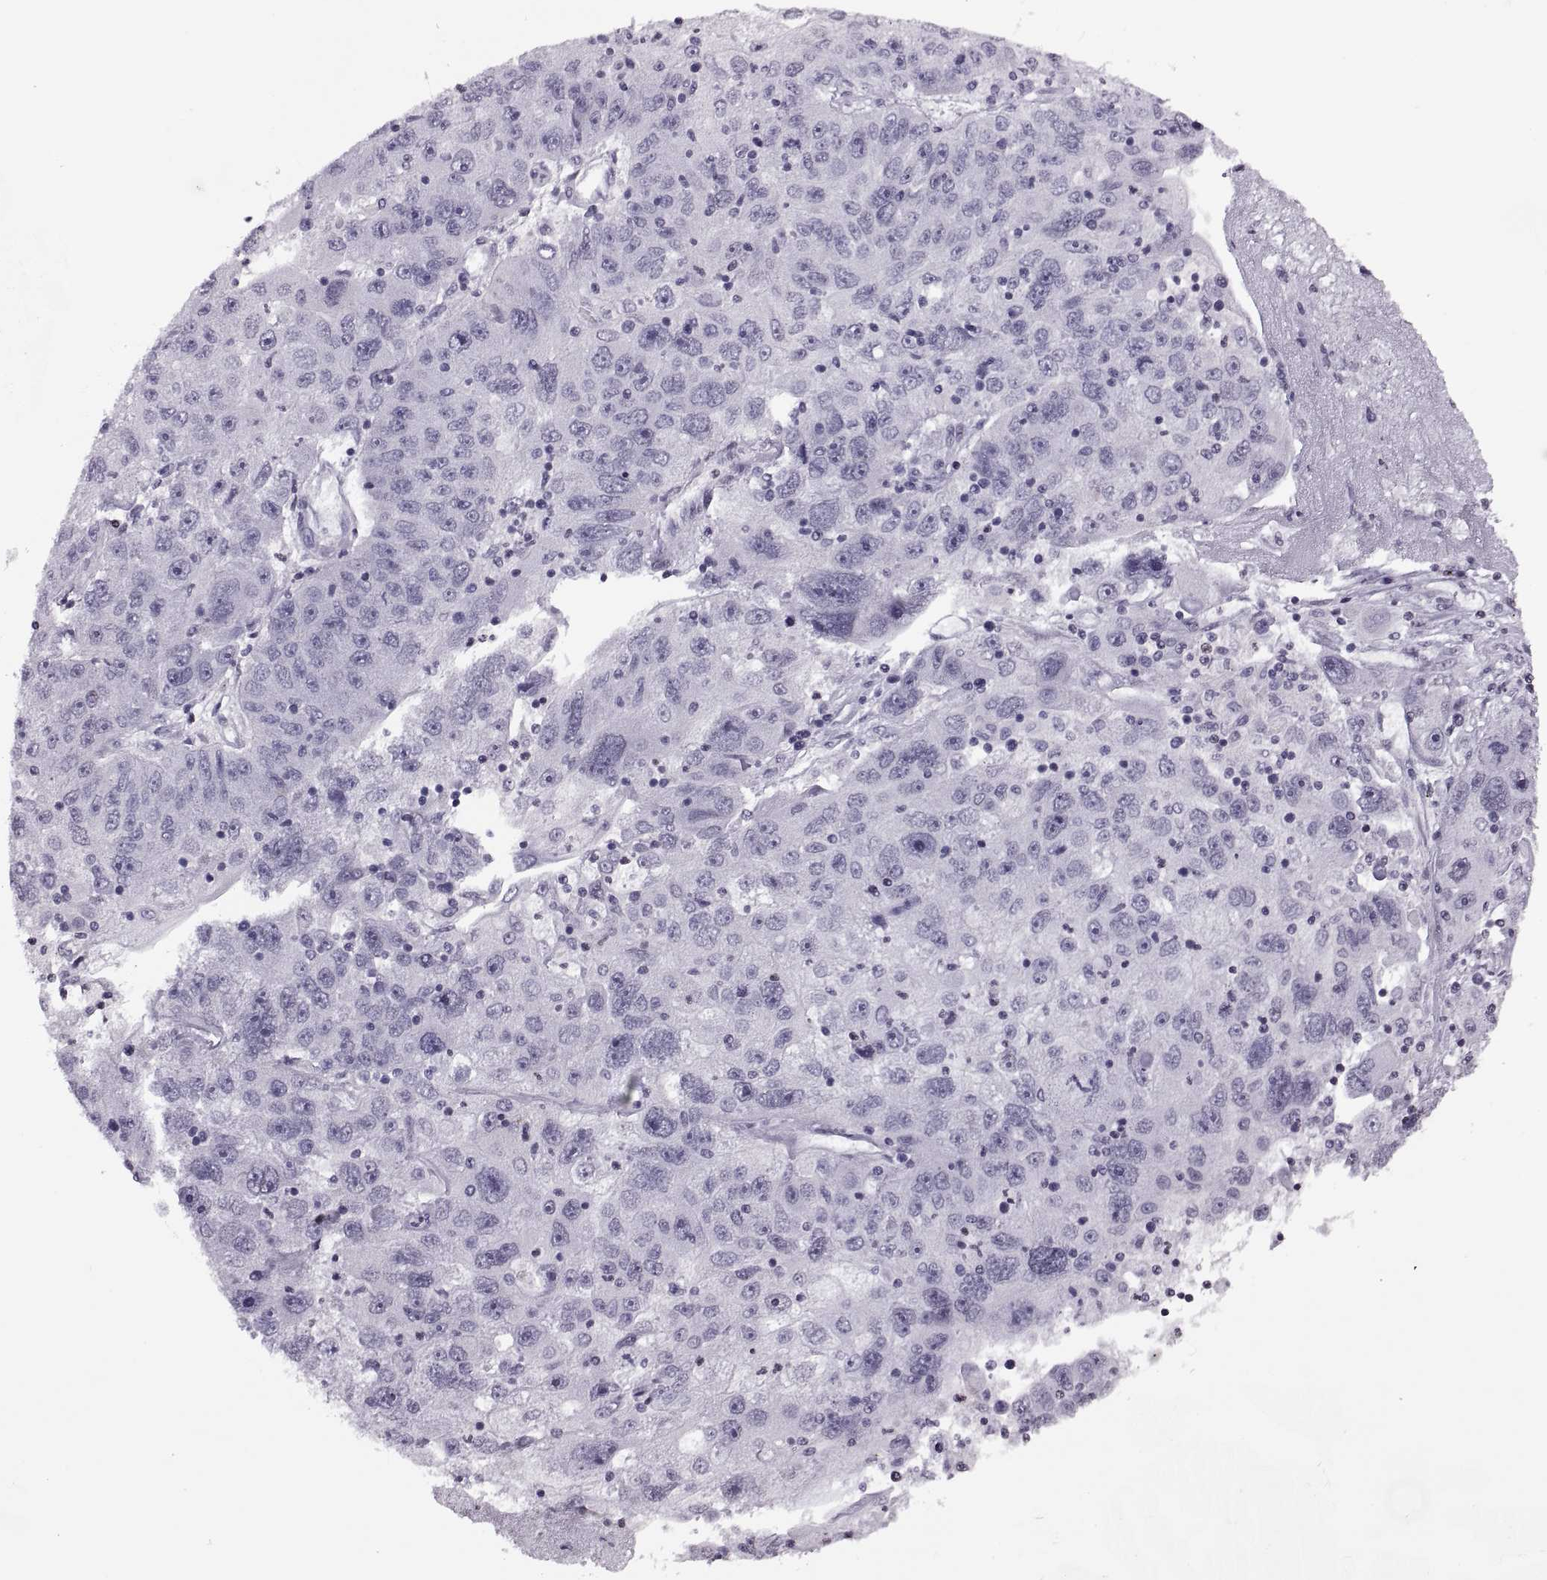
{"staining": {"intensity": "negative", "quantity": "none", "location": "none"}, "tissue": "stomach cancer", "cell_type": "Tumor cells", "image_type": "cancer", "snomed": [{"axis": "morphology", "description": "Adenocarcinoma, NOS"}, {"axis": "topography", "description": "Stomach"}], "caption": "High power microscopy micrograph of an immunohistochemistry (IHC) histopathology image of stomach cancer, revealing no significant staining in tumor cells. Brightfield microscopy of immunohistochemistry stained with DAB (brown) and hematoxylin (blue), captured at high magnification.", "gene": "H1-8", "patient": {"sex": "male", "age": 56}}